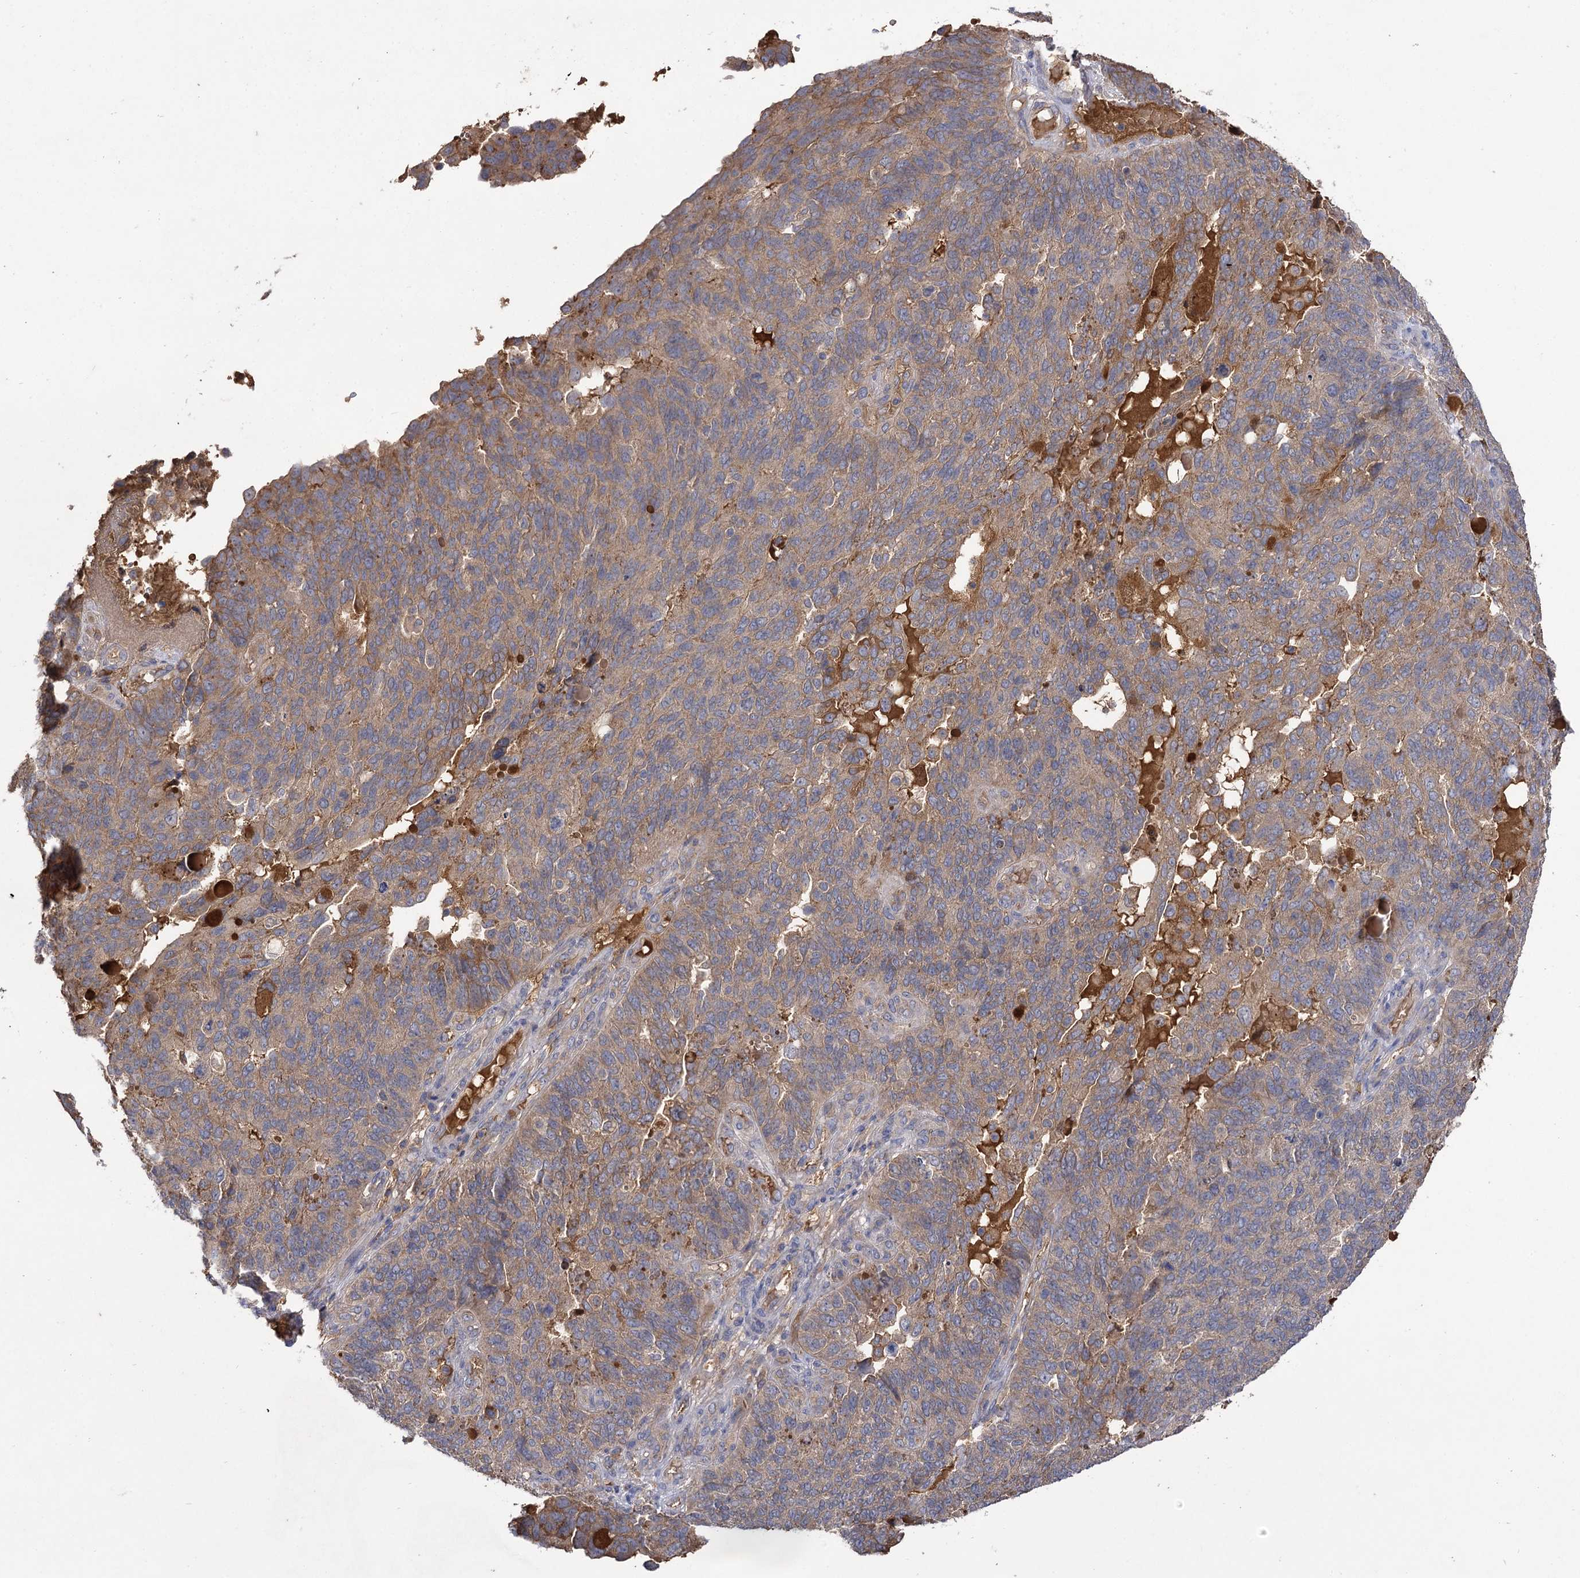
{"staining": {"intensity": "moderate", "quantity": ">75%", "location": "cytoplasmic/membranous"}, "tissue": "endometrial cancer", "cell_type": "Tumor cells", "image_type": "cancer", "snomed": [{"axis": "morphology", "description": "Adenocarcinoma, NOS"}, {"axis": "topography", "description": "Endometrium"}], "caption": "DAB immunohistochemical staining of human endometrial cancer (adenocarcinoma) demonstrates moderate cytoplasmic/membranous protein staining in about >75% of tumor cells. (DAB (3,3'-diaminobenzidine) IHC with brightfield microscopy, high magnification).", "gene": "USP50", "patient": {"sex": "female", "age": 66}}